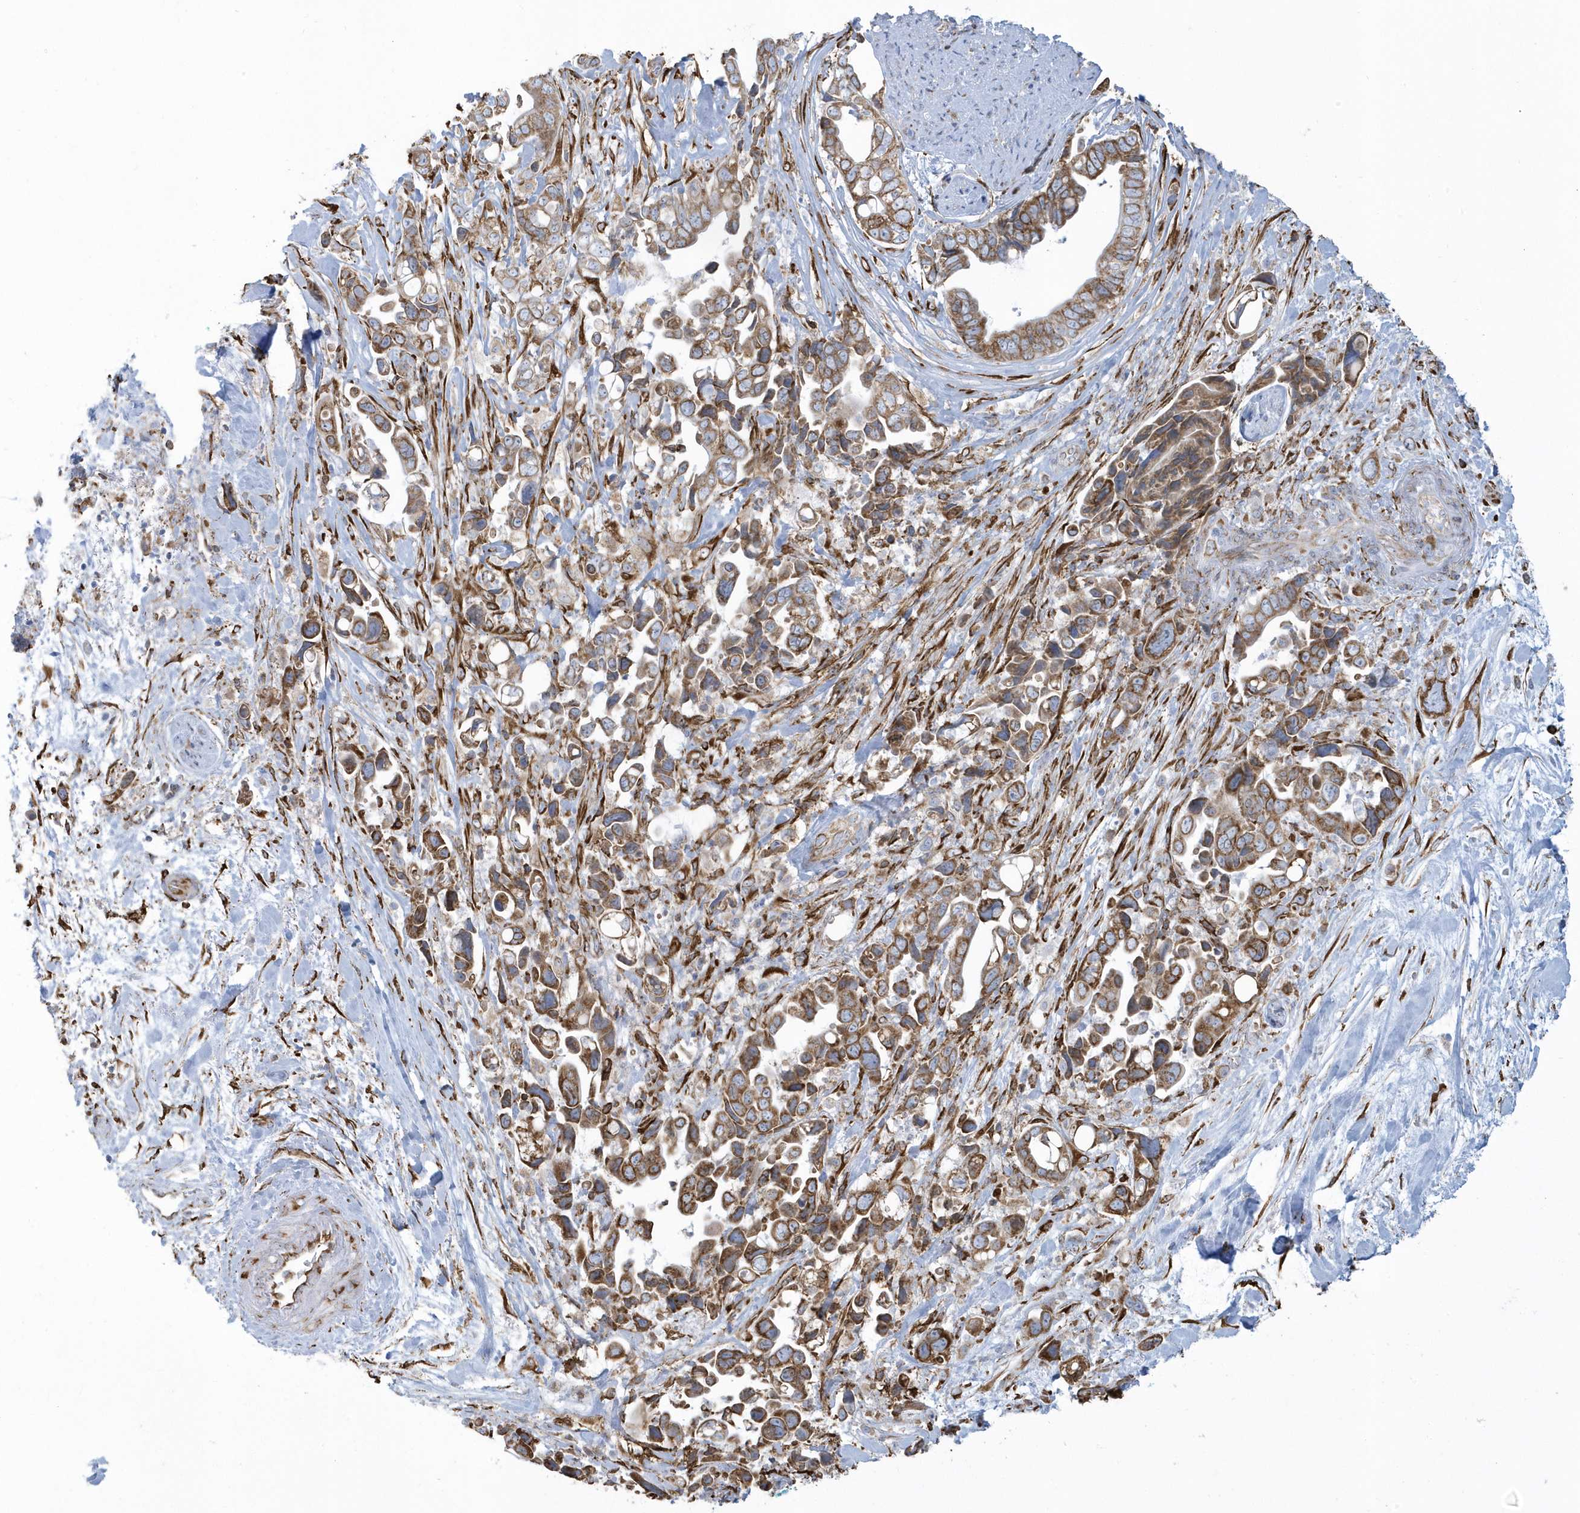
{"staining": {"intensity": "moderate", "quantity": ">75%", "location": "cytoplasmic/membranous"}, "tissue": "pancreatic cancer", "cell_type": "Tumor cells", "image_type": "cancer", "snomed": [{"axis": "morphology", "description": "Adenocarcinoma, NOS"}, {"axis": "topography", "description": "Pancreas"}], "caption": "Immunohistochemical staining of human pancreatic cancer shows medium levels of moderate cytoplasmic/membranous protein staining in about >75% of tumor cells.", "gene": "DCAF1", "patient": {"sex": "female", "age": 72}}